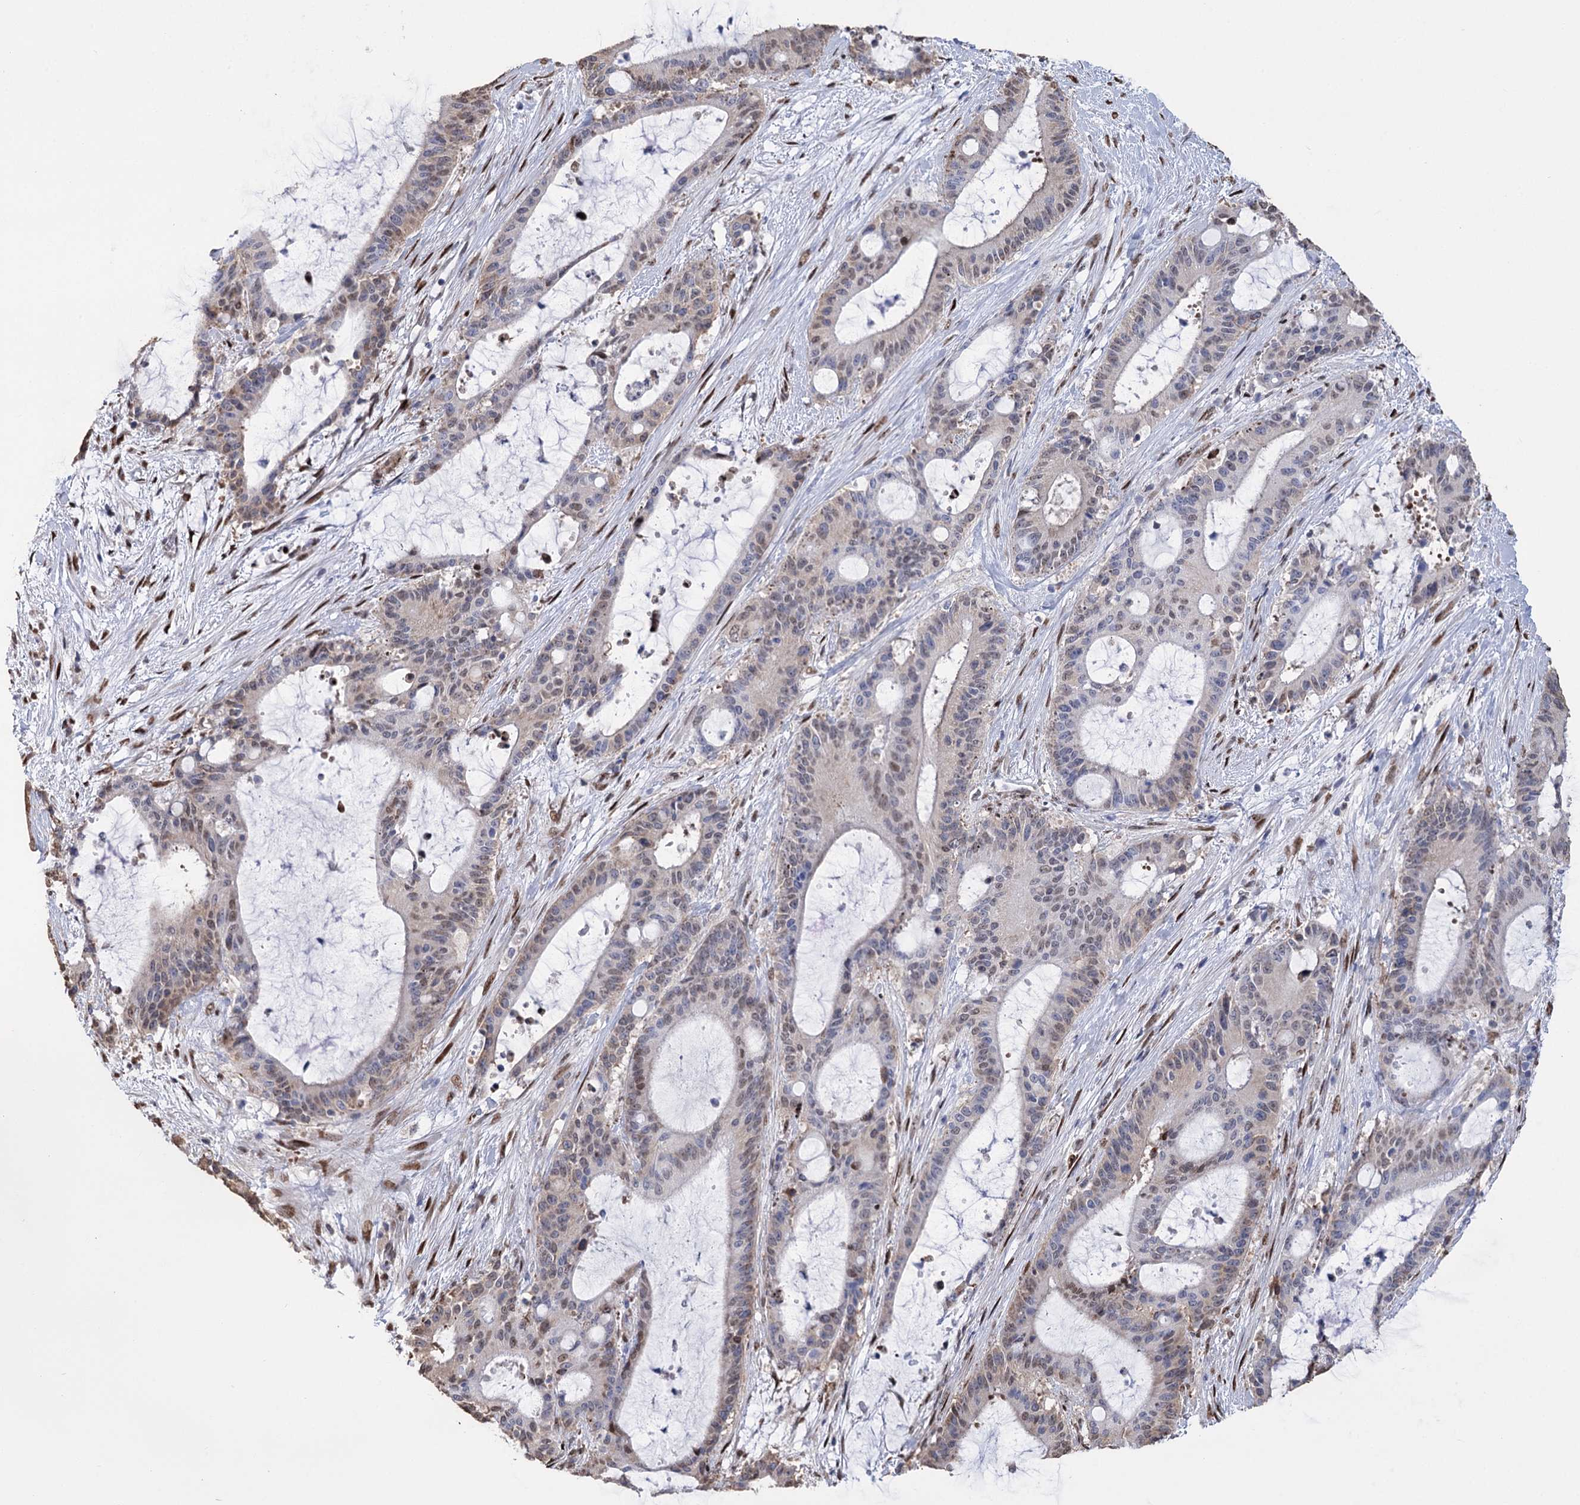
{"staining": {"intensity": "weak", "quantity": "25%-75%", "location": "nuclear"}, "tissue": "liver cancer", "cell_type": "Tumor cells", "image_type": "cancer", "snomed": [{"axis": "morphology", "description": "Normal tissue, NOS"}, {"axis": "morphology", "description": "Cholangiocarcinoma"}, {"axis": "topography", "description": "Liver"}, {"axis": "topography", "description": "Peripheral nerve tissue"}], "caption": "Immunohistochemistry photomicrograph of neoplastic tissue: human liver cancer stained using immunohistochemistry (IHC) reveals low levels of weak protein expression localized specifically in the nuclear of tumor cells, appearing as a nuclear brown color.", "gene": "NFU1", "patient": {"sex": "female", "age": 73}}